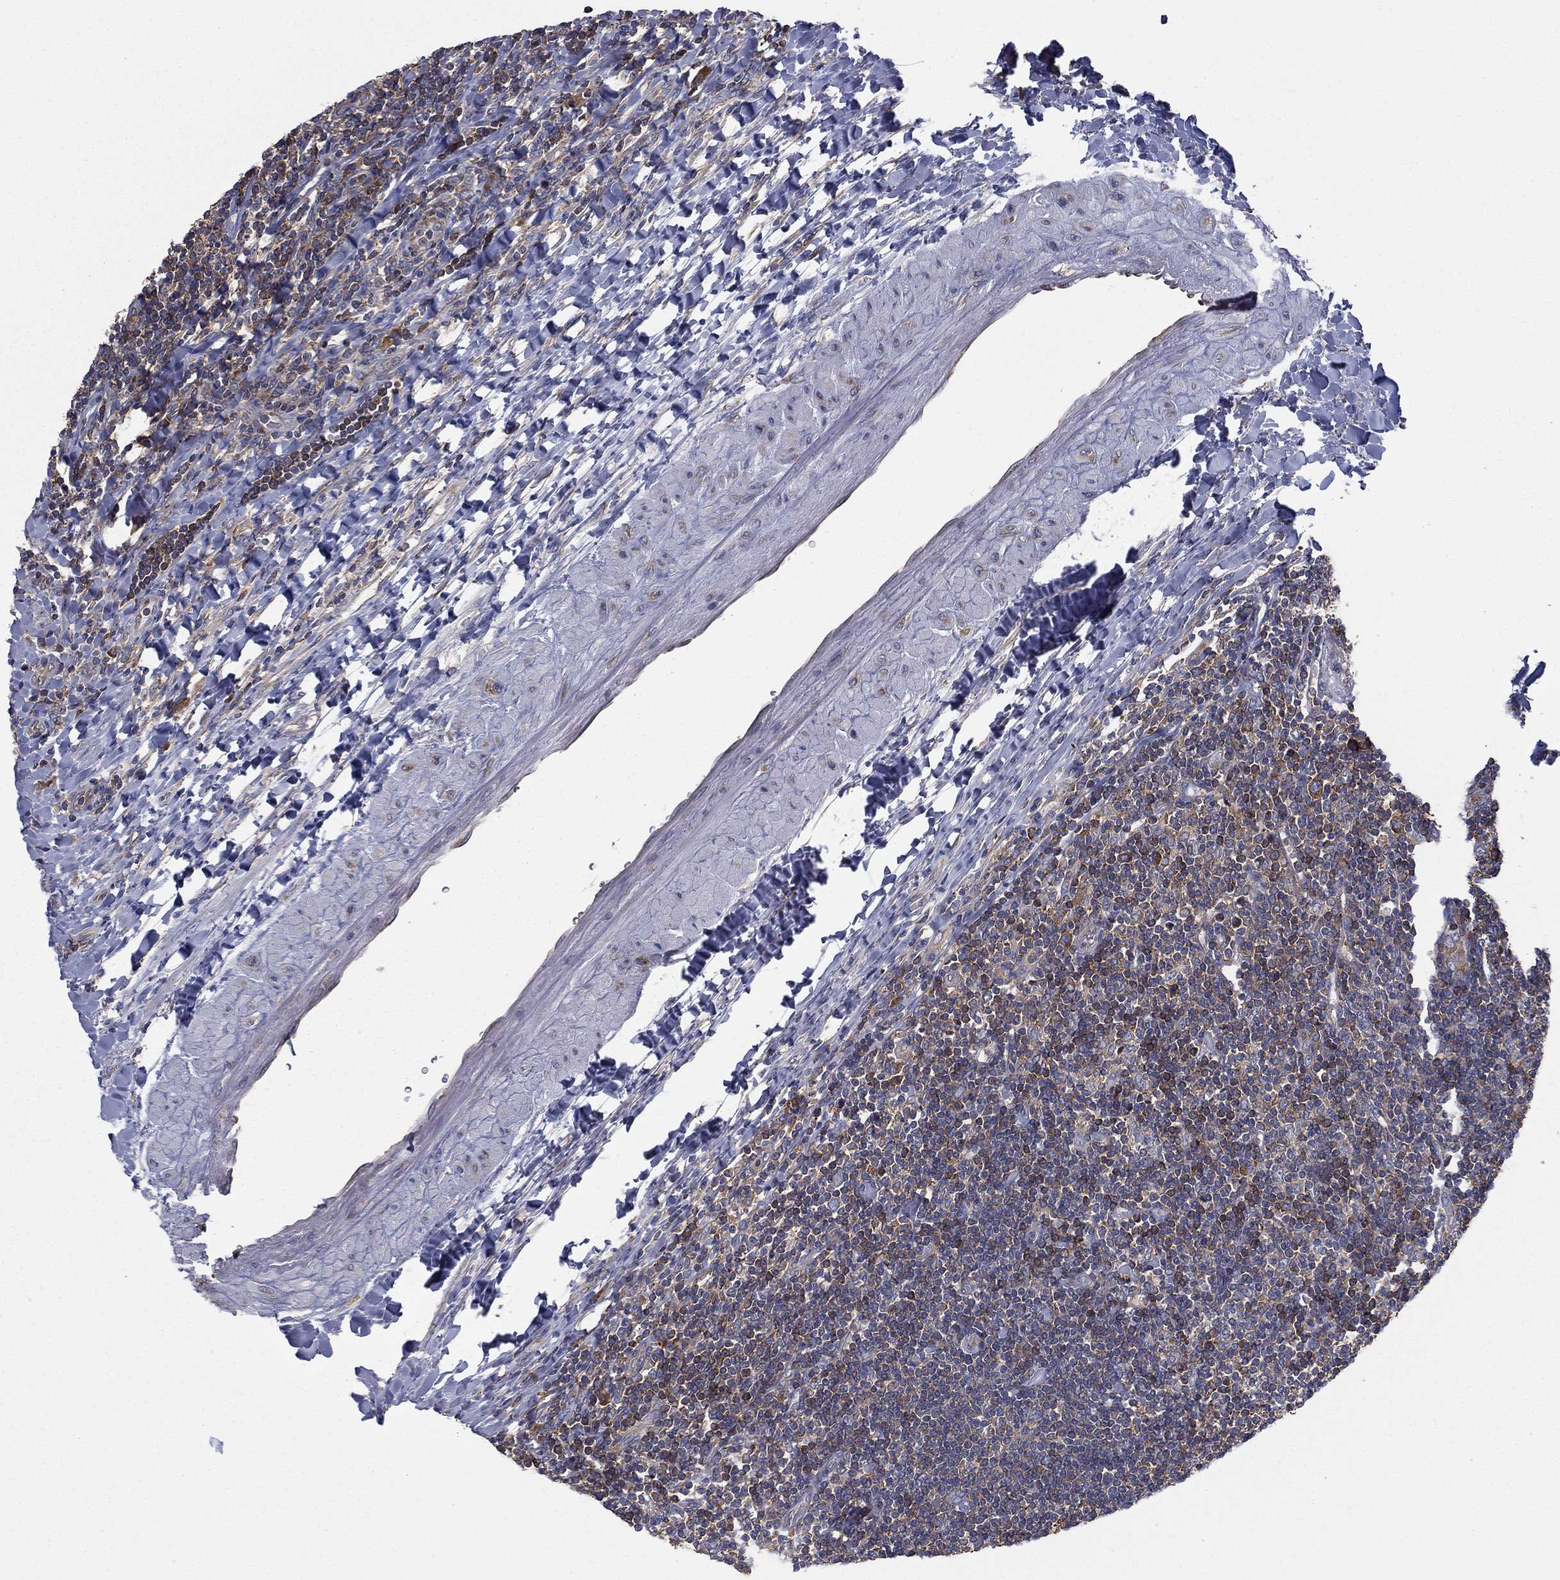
{"staining": {"intensity": "negative", "quantity": "none", "location": "none"}, "tissue": "lymphoma", "cell_type": "Tumor cells", "image_type": "cancer", "snomed": [{"axis": "morphology", "description": "Hodgkin's disease, NOS"}, {"axis": "topography", "description": "Lymph node"}], "caption": "Hodgkin's disease was stained to show a protein in brown. There is no significant expression in tumor cells.", "gene": "FARSA", "patient": {"sex": "male", "age": 40}}